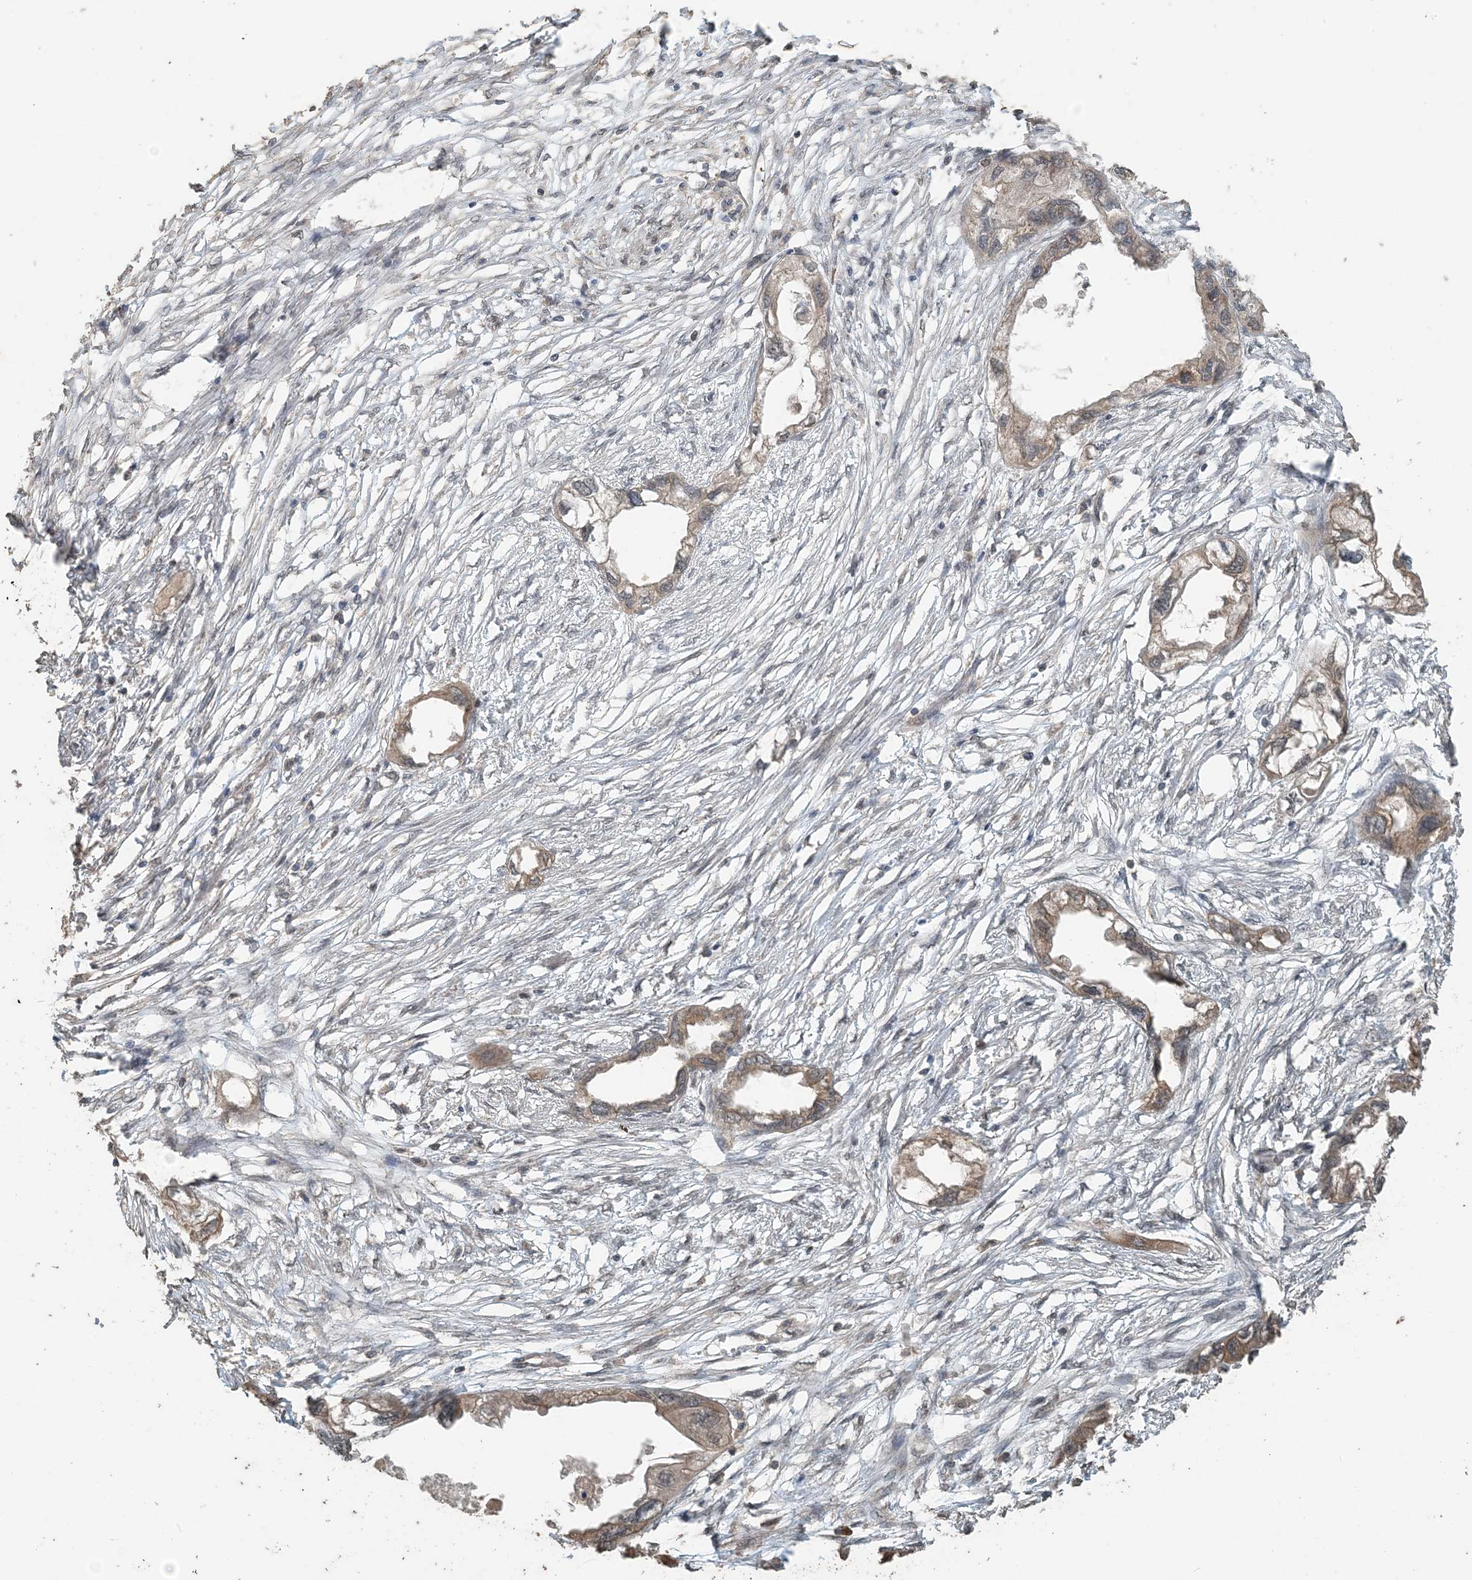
{"staining": {"intensity": "weak", "quantity": "25%-75%", "location": "cytoplasmic/membranous"}, "tissue": "endometrial cancer", "cell_type": "Tumor cells", "image_type": "cancer", "snomed": [{"axis": "morphology", "description": "Adenocarcinoma, NOS"}, {"axis": "morphology", "description": "Adenocarcinoma, metastatic, NOS"}, {"axis": "topography", "description": "Adipose tissue"}, {"axis": "topography", "description": "Endometrium"}], "caption": "Endometrial metastatic adenocarcinoma stained with IHC displays weak cytoplasmic/membranous positivity in about 25%-75% of tumor cells.", "gene": "ZC3H12A", "patient": {"sex": "female", "age": 67}}